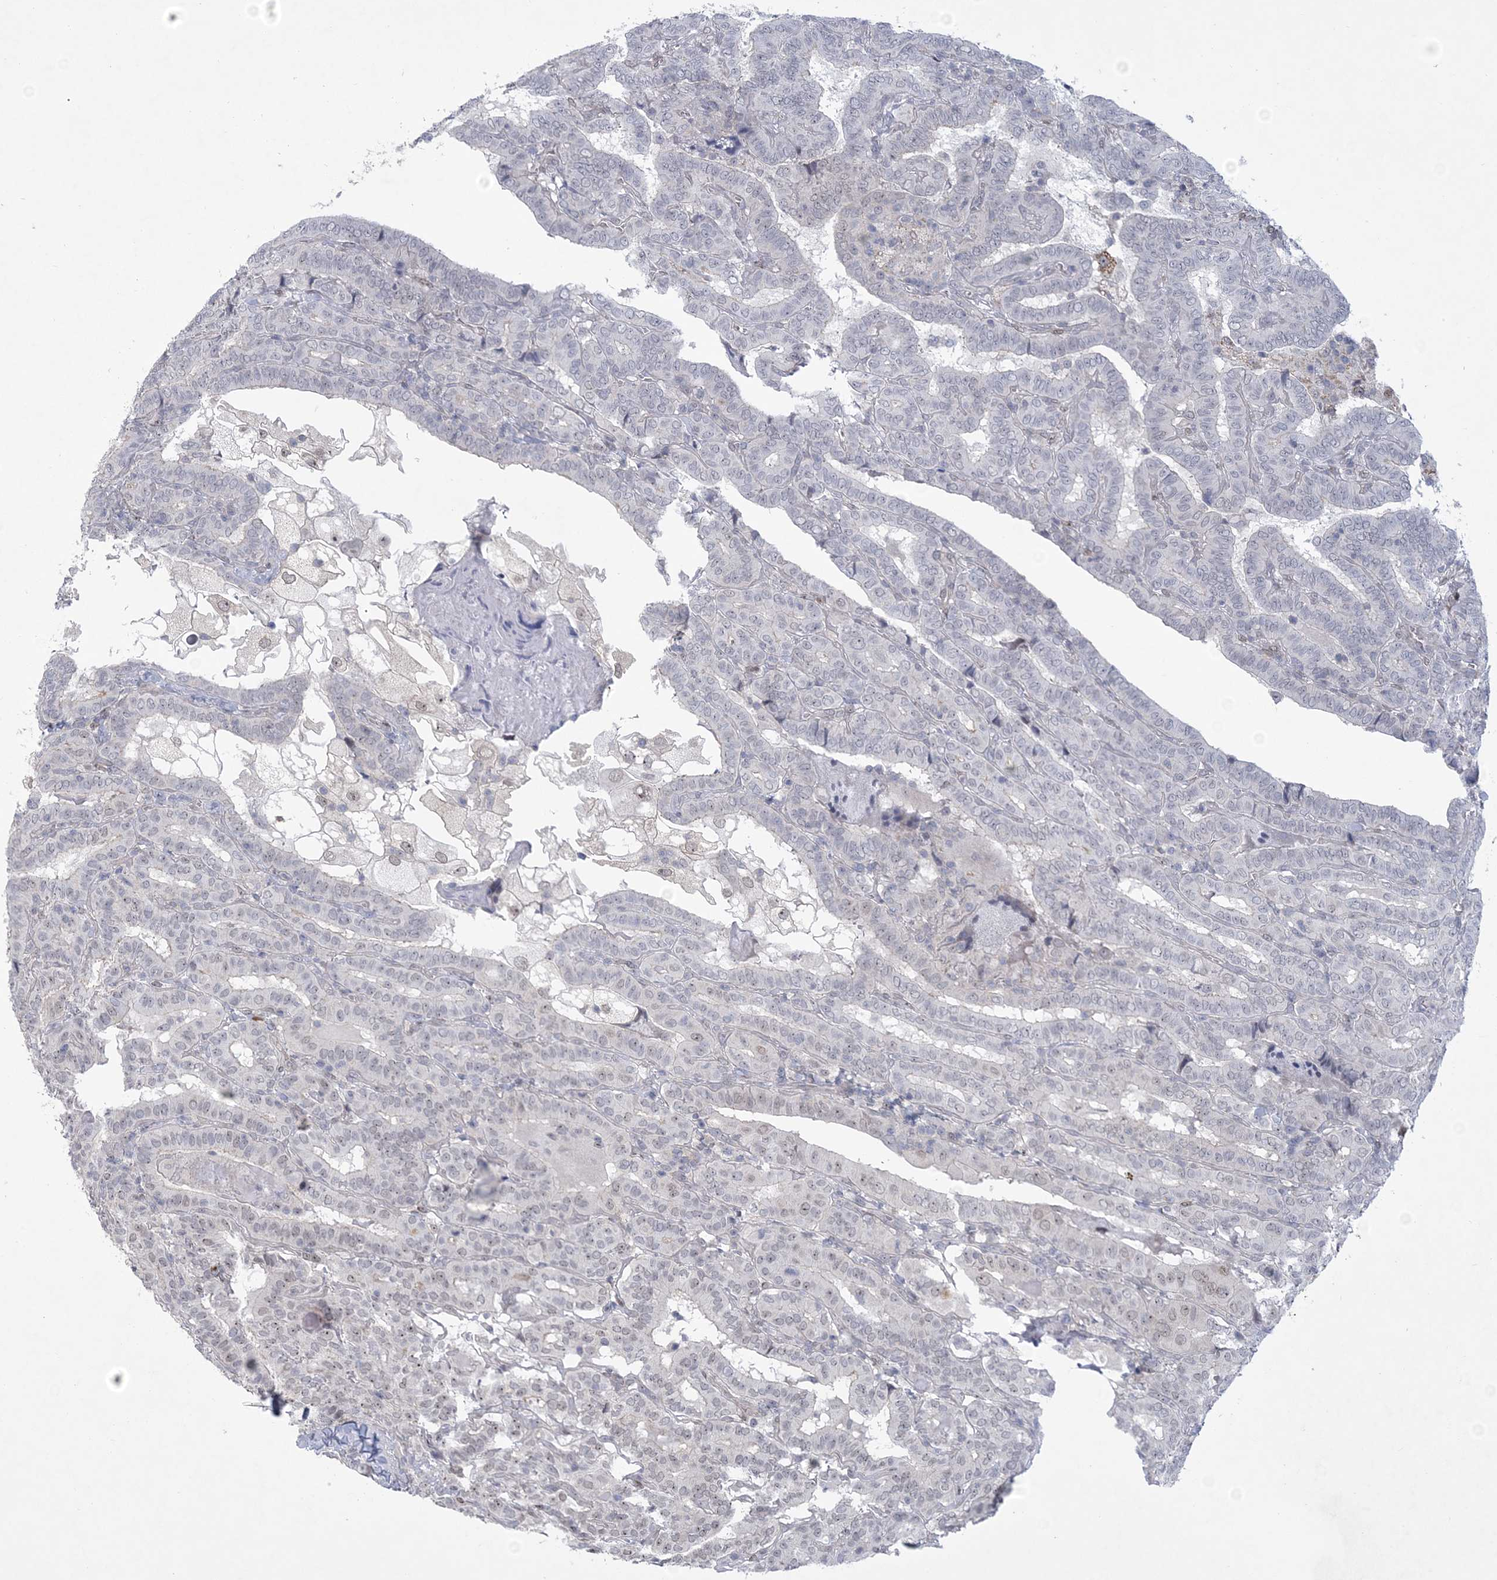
{"staining": {"intensity": "weak", "quantity": "<25%", "location": "nuclear"}, "tissue": "thyroid cancer", "cell_type": "Tumor cells", "image_type": "cancer", "snomed": [{"axis": "morphology", "description": "Papillary adenocarcinoma, NOS"}, {"axis": "topography", "description": "Thyroid gland"}], "caption": "This is a image of immunohistochemistry staining of thyroid papillary adenocarcinoma, which shows no positivity in tumor cells.", "gene": "HOMEZ", "patient": {"sex": "female", "age": 72}}